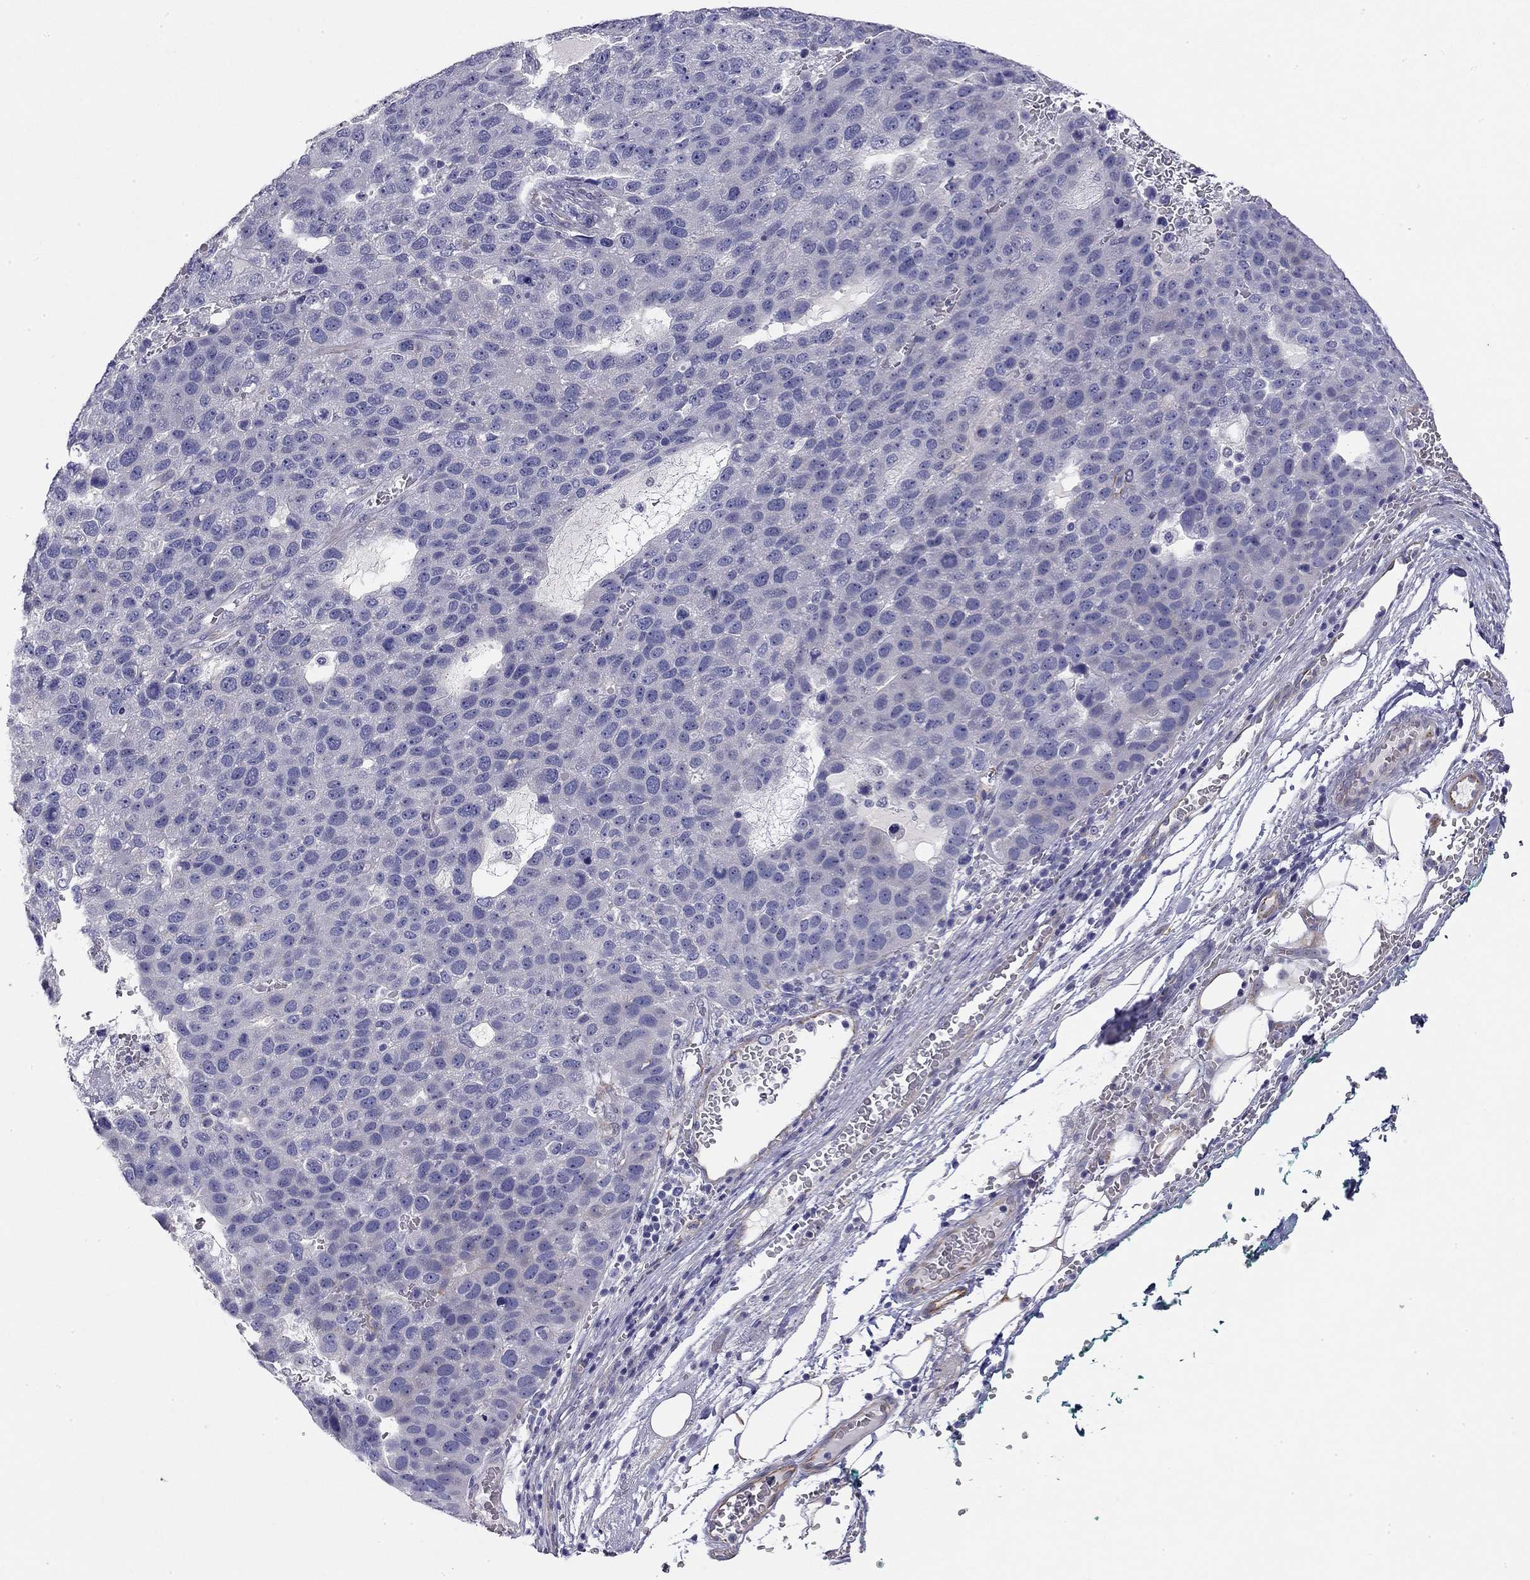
{"staining": {"intensity": "negative", "quantity": "none", "location": "none"}, "tissue": "pancreatic cancer", "cell_type": "Tumor cells", "image_type": "cancer", "snomed": [{"axis": "morphology", "description": "Adenocarcinoma, NOS"}, {"axis": "topography", "description": "Pancreas"}], "caption": "There is no significant staining in tumor cells of adenocarcinoma (pancreatic).", "gene": "RTL1", "patient": {"sex": "female", "age": 61}}